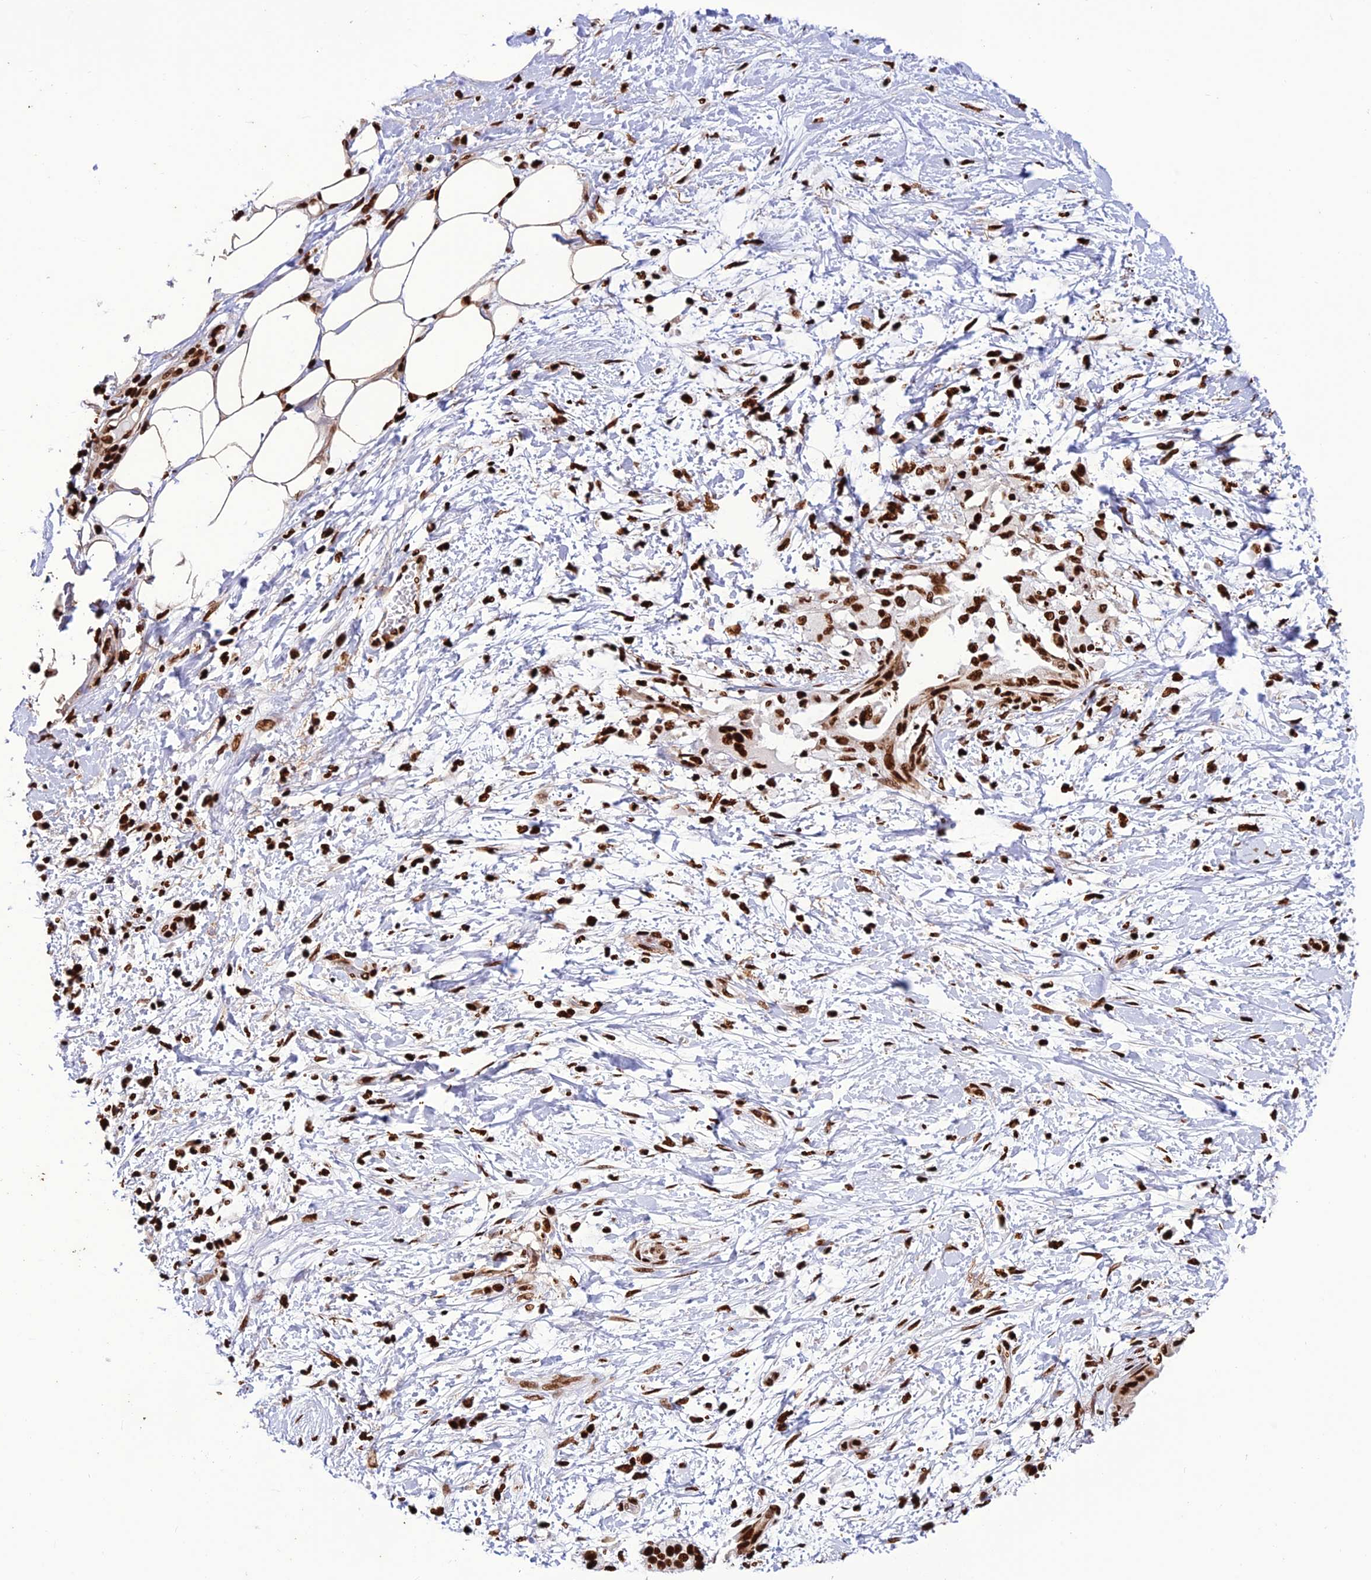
{"staining": {"intensity": "strong", "quantity": ">75%", "location": "nuclear"}, "tissue": "adipose tissue", "cell_type": "Adipocytes", "image_type": "normal", "snomed": [{"axis": "morphology", "description": "Normal tissue, NOS"}, {"axis": "morphology", "description": "Adenocarcinoma, NOS"}, {"axis": "topography", "description": "Duodenum"}, {"axis": "topography", "description": "Peripheral nerve tissue"}], "caption": "Adipocytes demonstrate high levels of strong nuclear staining in about >75% of cells in normal human adipose tissue. (DAB (3,3'-diaminobenzidine) = brown stain, brightfield microscopy at high magnification).", "gene": "INO80E", "patient": {"sex": "female", "age": 60}}